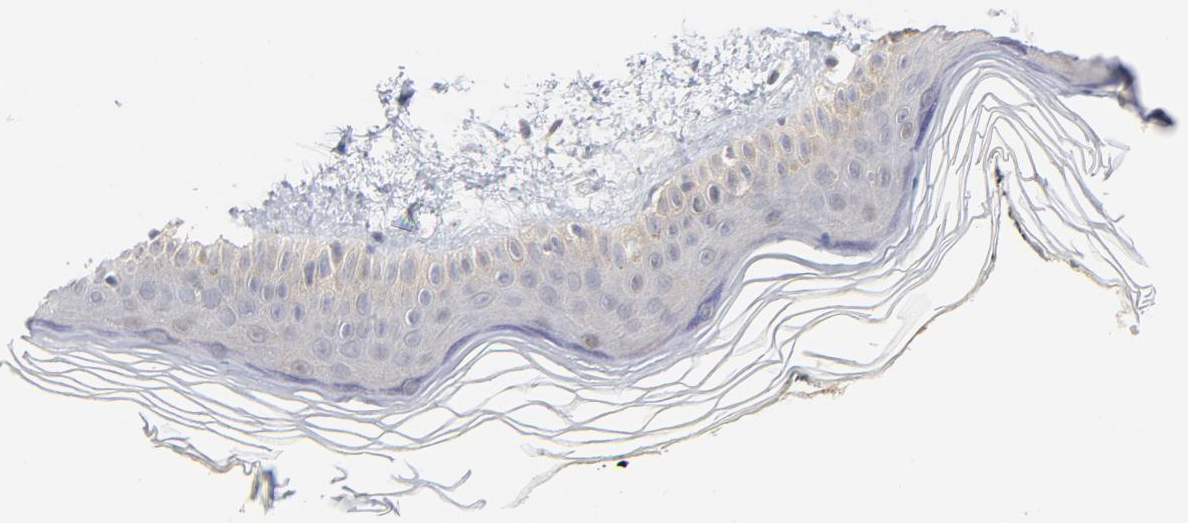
{"staining": {"intensity": "weak", "quantity": ">75%", "location": "cytoplasmic/membranous"}, "tissue": "skin", "cell_type": "Fibroblasts", "image_type": "normal", "snomed": [{"axis": "morphology", "description": "Normal tissue, NOS"}, {"axis": "topography", "description": "Skin"}], "caption": "Human skin stained with a brown dye demonstrates weak cytoplasmic/membranous positive expression in approximately >75% of fibroblasts.", "gene": "UBL4A", "patient": {"sex": "female", "age": 19}}